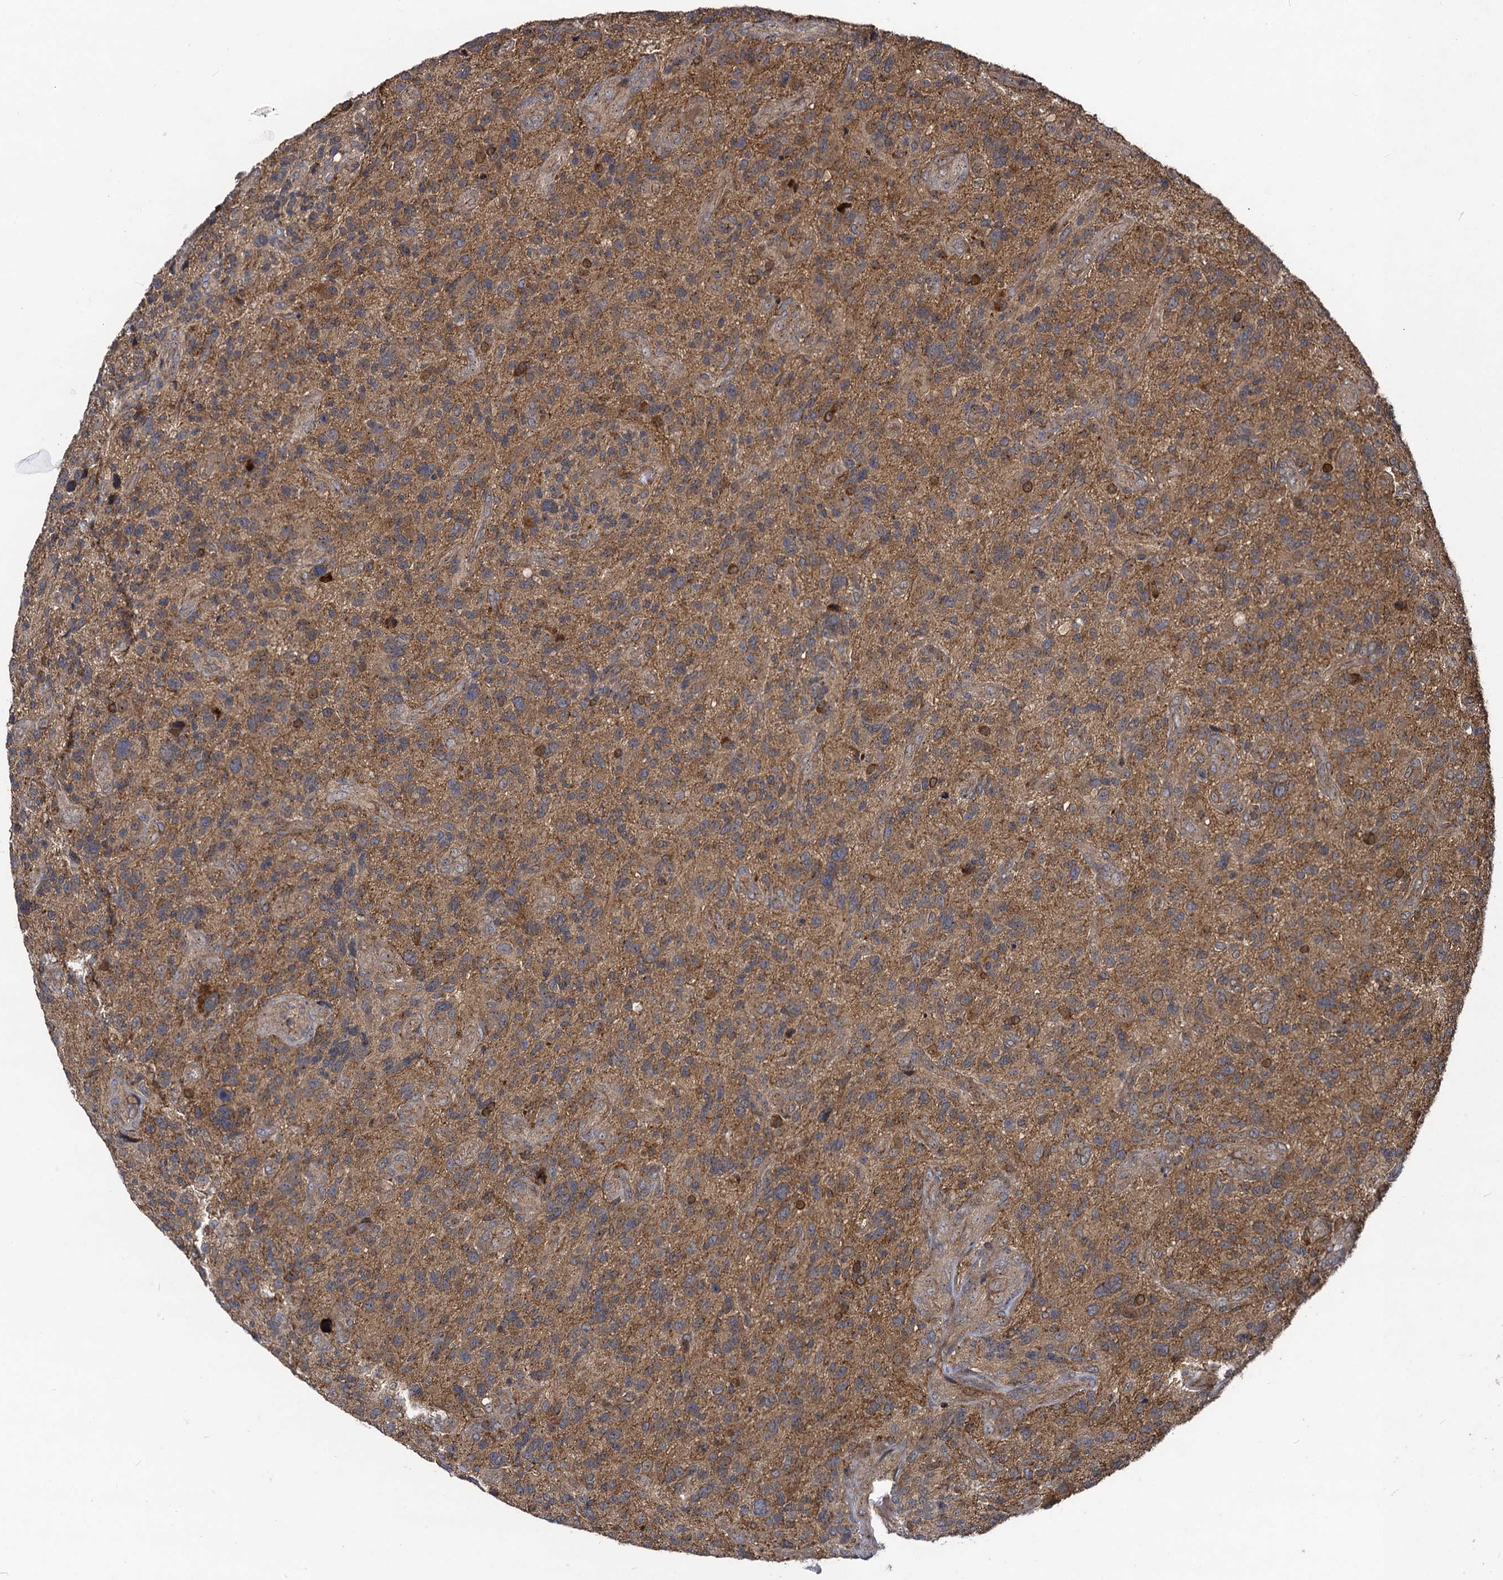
{"staining": {"intensity": "moderate", "quantity": ">75%", "location": "cytoplasmic/membranous"}, "tissue": "glioma", "cell_type": "Tumor cells", "image_type": "cancer", "snomed": [{"axis": "morphology", "description": "Glioma, malignant, High grade"}, {"axis": "topography", "description": "Brain"}], "caption": "Protein analysis of malignant high-grade glioma tissue reveals moderate cytoplasmic/membranous positivity in approximately >75% of tumor cells.", "gene": "KXD1", "patient": {"sex": "male", "age": 47}}